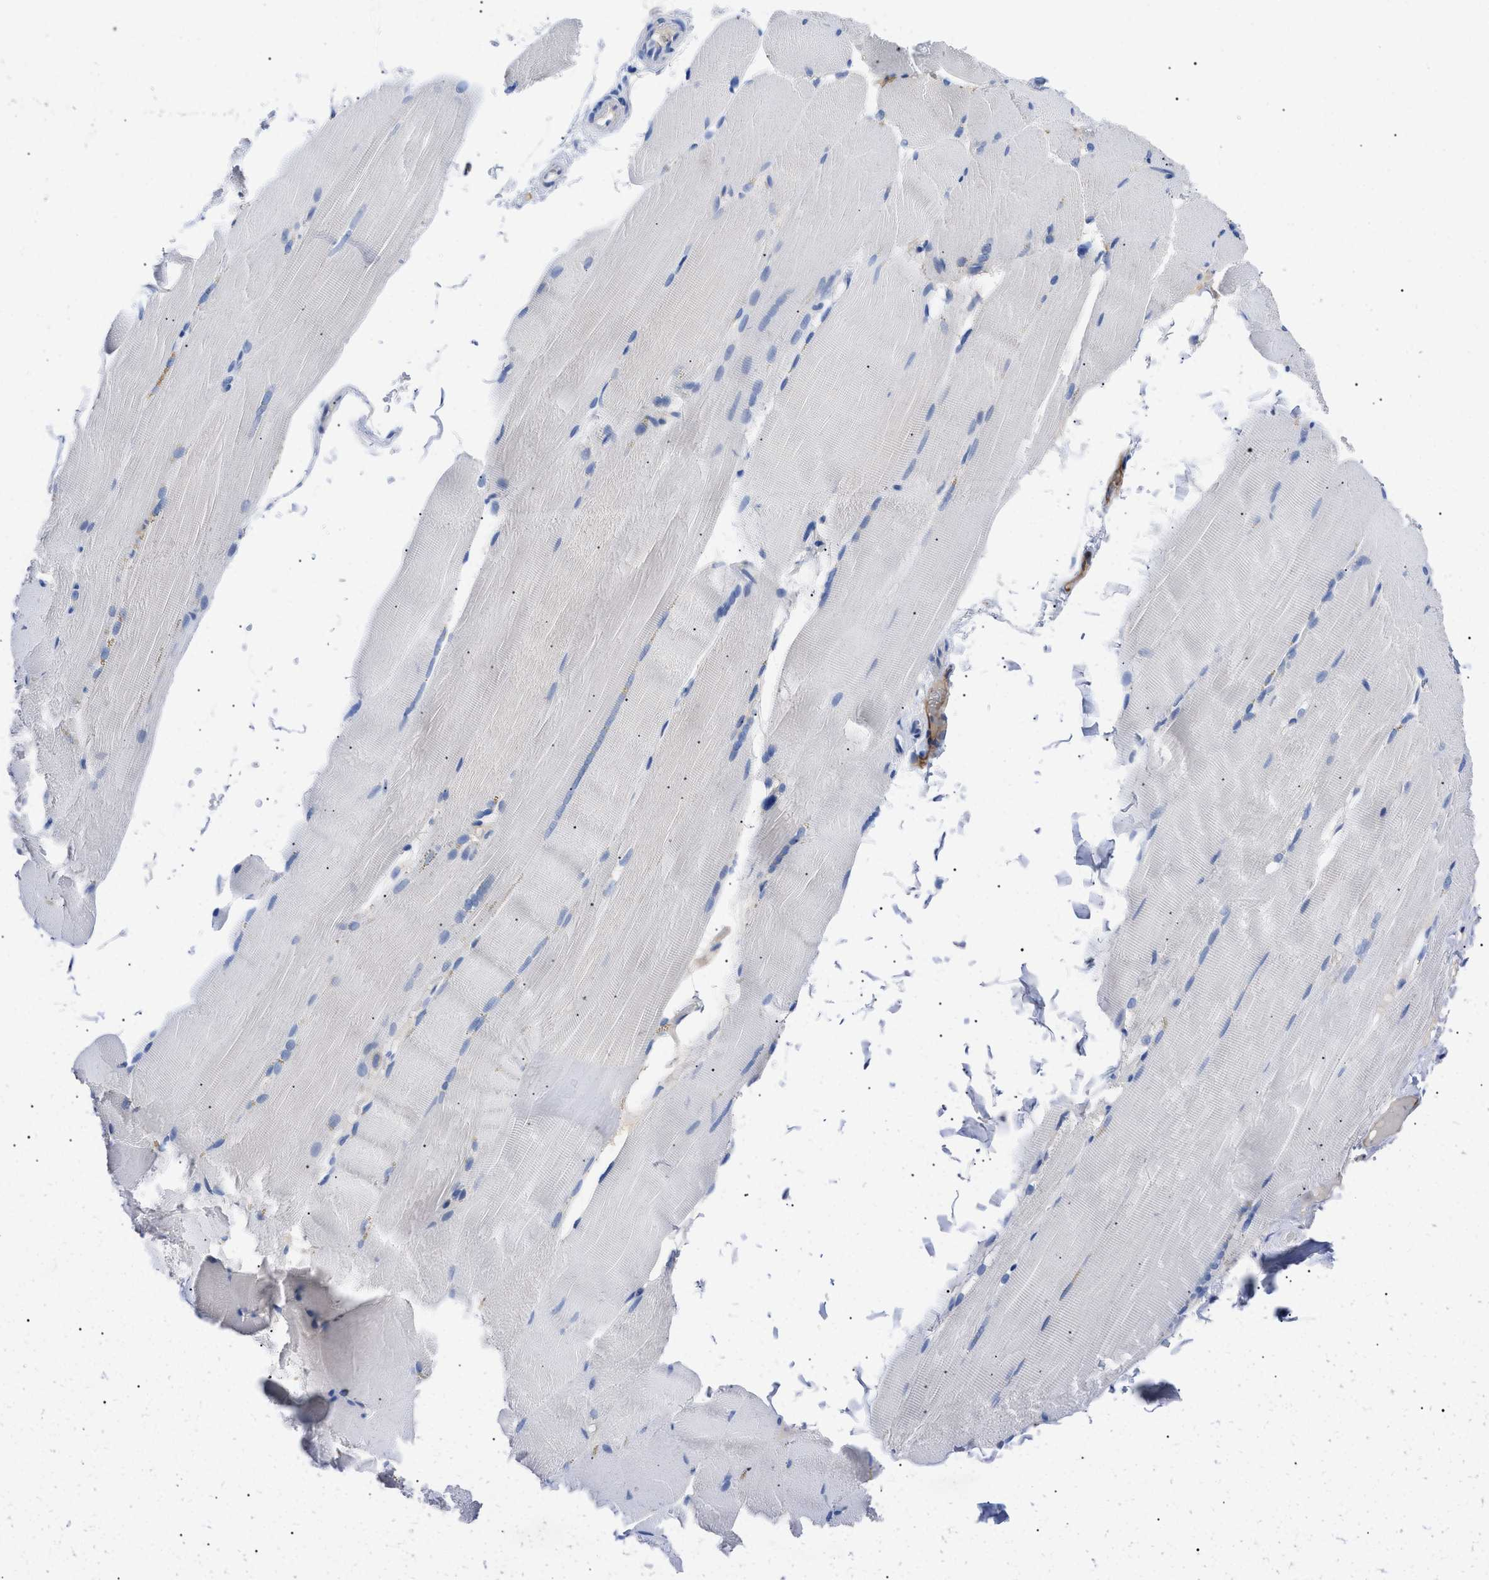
{"staining": {"intensity": "negative", "quantity": "none", "location": "none"}, "tissue": "skeletal muscle", "cell_type": "Myocytes", "image_type": "normal", "snomed": [{"axis": "morphology", "description": "Normal tissue, NOS"}, {"axis": "topography", "description": "Skin"}, {"axis": "topography", "description": "Skeletal muscle"}], "caption": "Myocytes show no significant protein staining in normal skeletal muscle. (Immunohistochemistry (ihc), brightfield microscopy, high magnification).", "gene": "ACKR1", "patient": {"sex": "male", "age": 83}}